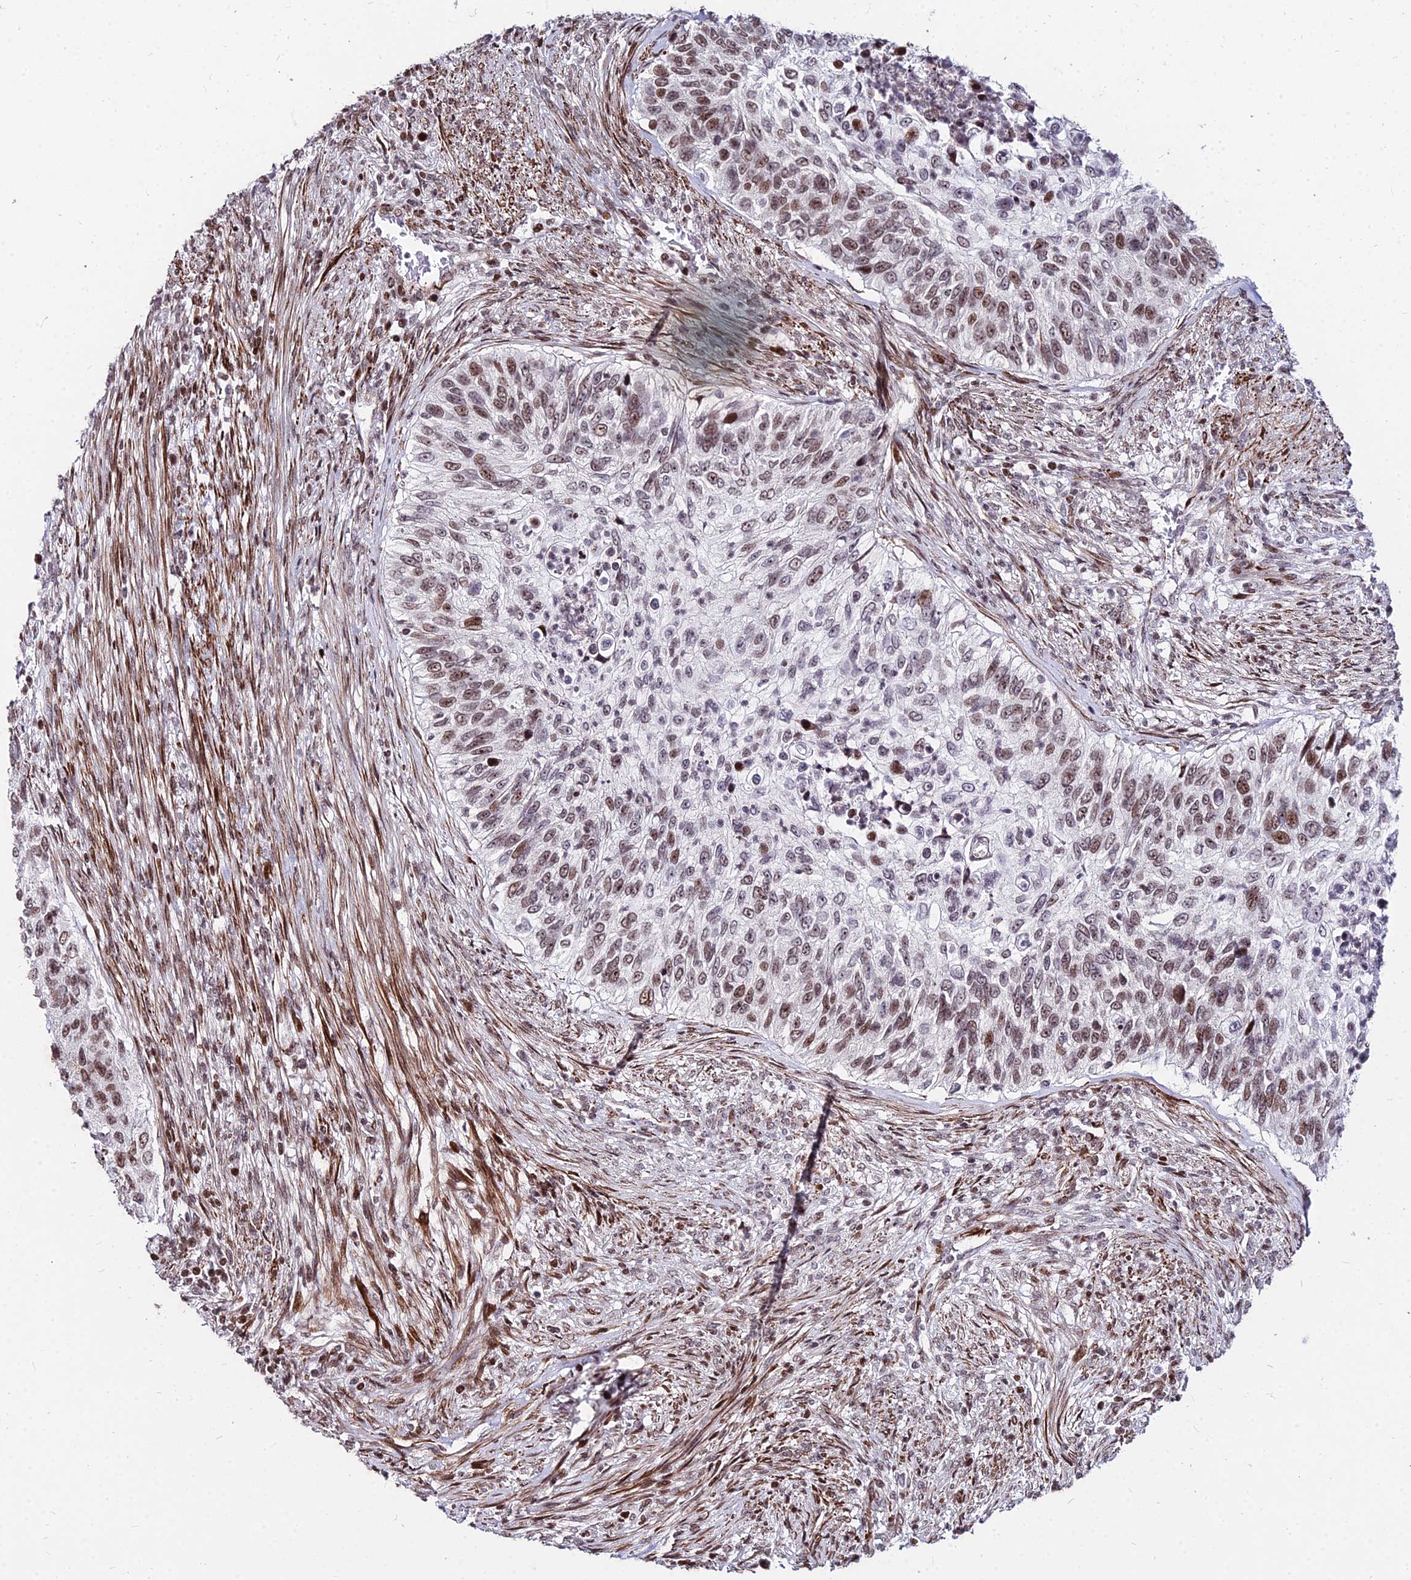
{"staining": {"intensity": "moderate", "quantity": ">75%", "location": "nuclear"}, "tissue": "urothelial cancer", "cell_type": "Tumor cells", "image_type": "cancer", "snomed": [{"axis": "morphology", "description": "Urothelial carcinoma, High grade"}, {"axis": "topography", "description": "Urinary bladder"}], "caption": "Urothelial cancer stained with a protein marker displays moderate staining in tumor cells.", "gene": "NYAP2", "patient": {"sex": "female", "age": 60}}